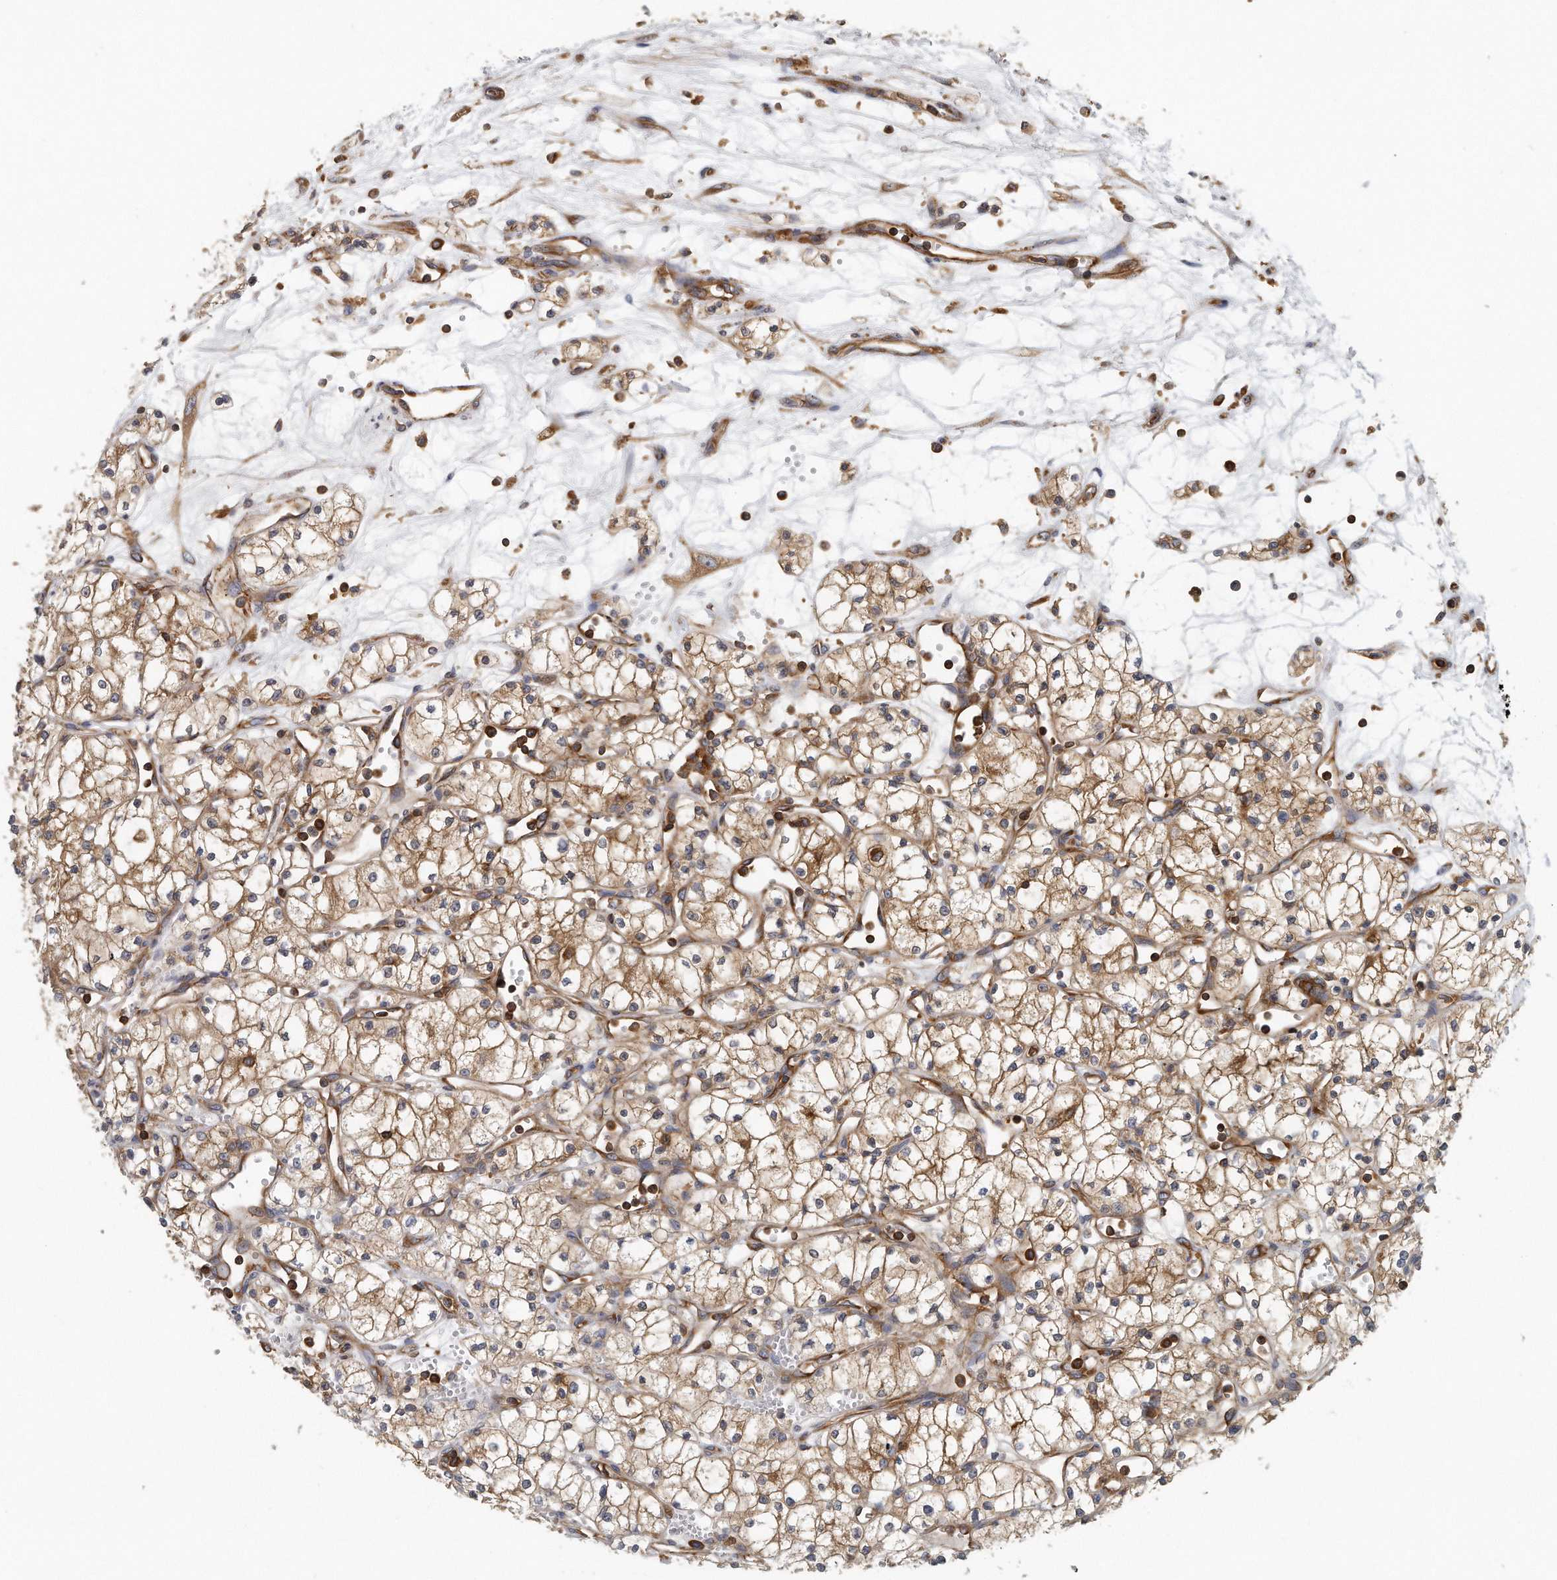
{"staining": {"intensity": "moderate", "quantity": ">75%", "location": "cytoplasmic/membranous"}, "tissue": "renal cancer", "cell_type": "Tumor cells", "image_type": "cancer", "snomed": [{"axis": "morphology", "description": "Adenocarcinoma, NOS"}, {"axis": "topography", "description": "Kidney"}], "caption": "There is medium levels of moderate cytoplasmic/membranous expression in tumor cells of renal cancer (adenocarcinoma), as demonstrated by immunohistochemical staining (brown color).", "gene": "EIF3I", "patient": {"sex": "male", "age": 59}}